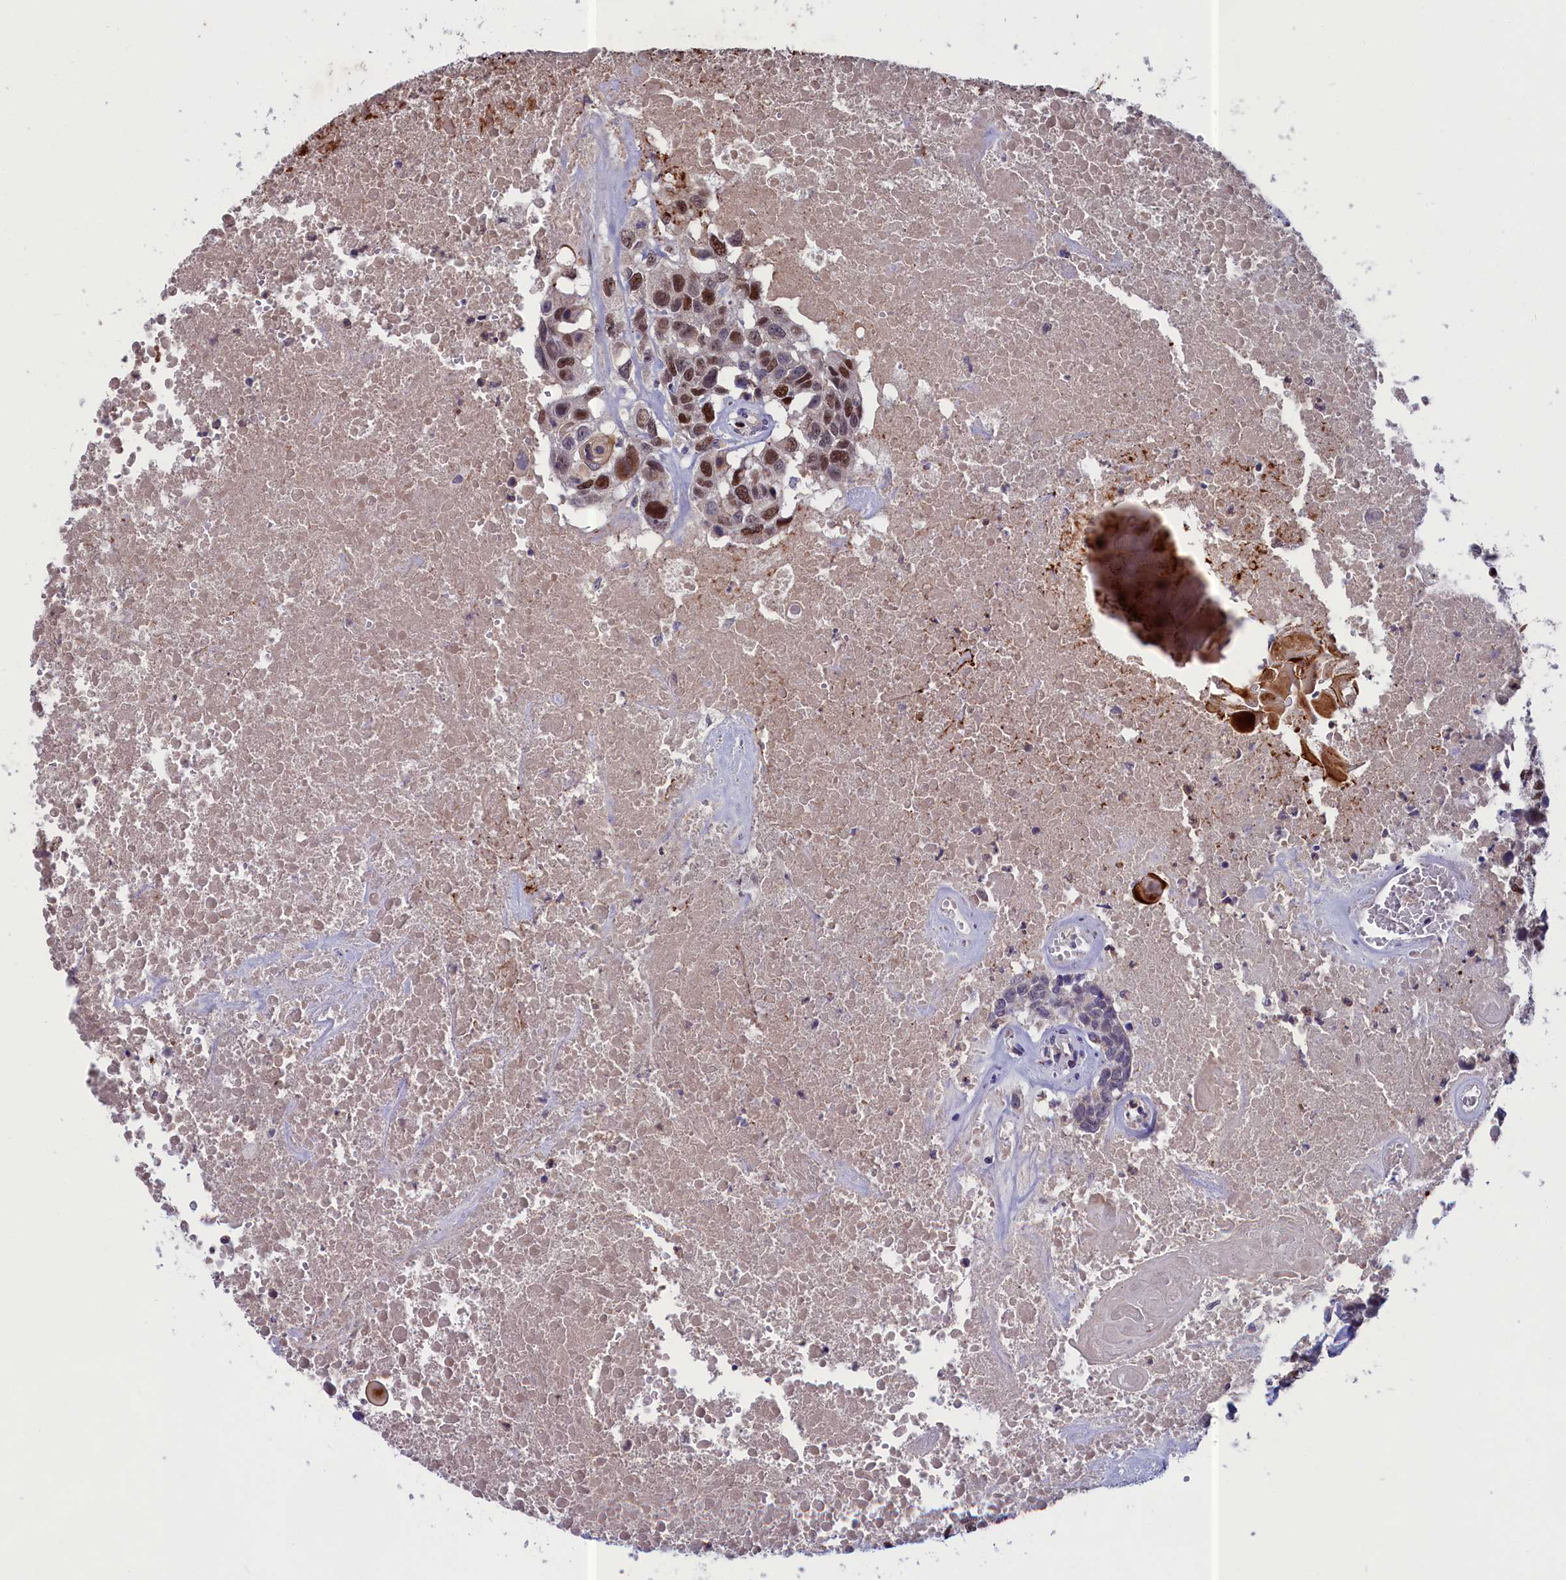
{"staining": {"intensity": "moderate", "quantity": "25%-75%", "location": "nuclear"}, "tissue": "head and neck cancer", "cell_type": "Tumor cells", "image_type": "cancer", "snomed": [{"axis": "morphology", "description": "Squamous cell carcinoma, NOS"}, {"axis": "topography", "description": "Head-Neck"}], "caption": "This micrograph shows immunohistochemistry (IHC) staining of human squamous cell carcinoma (head and neck), with medium moderate nuclear staining in approximately 25%-75% of tumor cells.", "gene": "LIG1", "patient": {"sex": "male", "age": 66}}